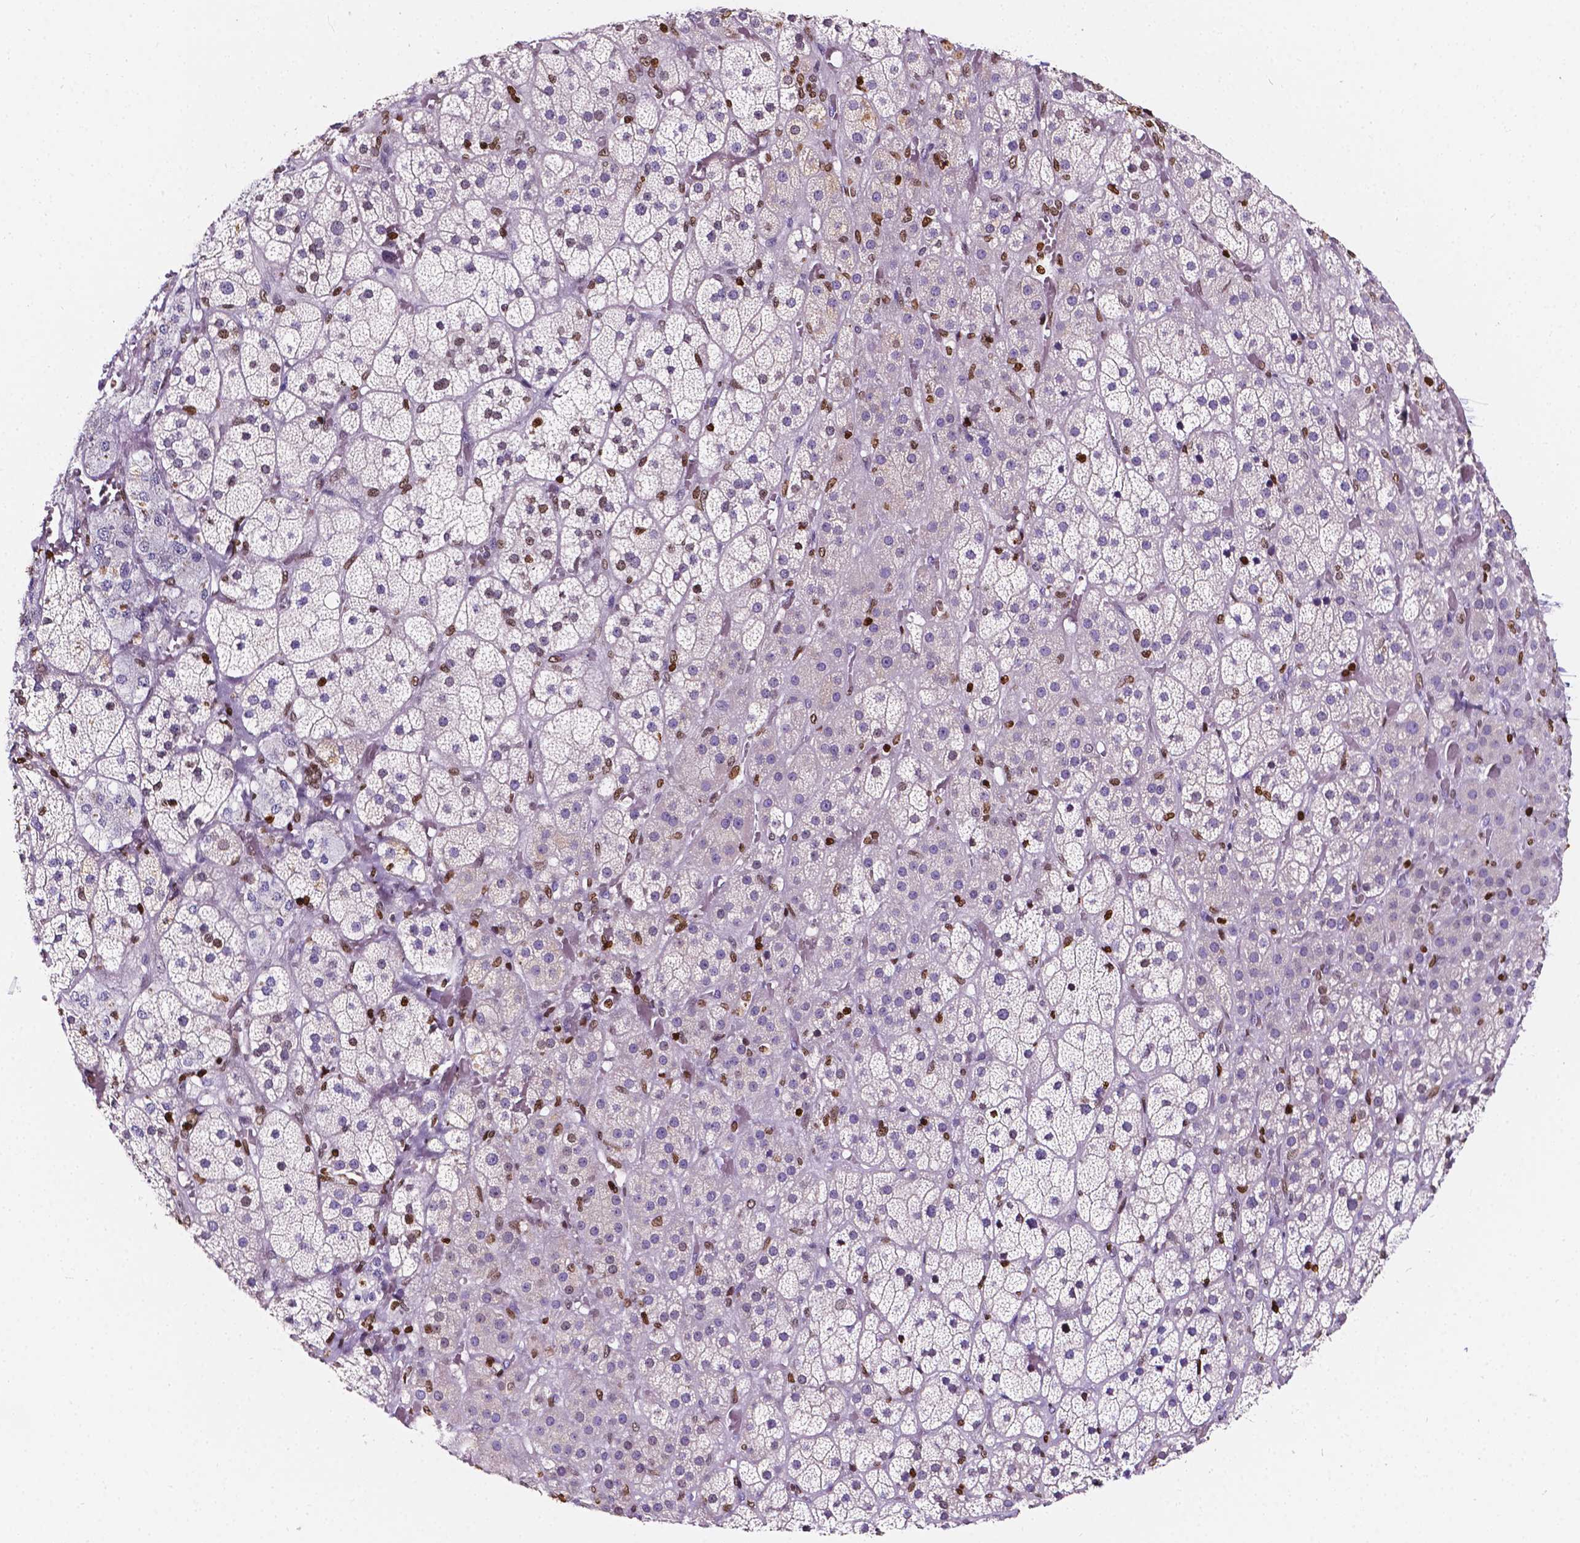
{"staining": {"intensity": "strong", "quantity": "<25%", "location": "nuclear"}, "tissue": "adrenal gland", "cell_type": "Glandular cells", "image_type": "normal", "snomed": [{"axis": "morphology", "description": "Normal tissue, NOS"}, {"axis": "topography", "description": "Adrenal gland"}], "caption": "Immunohistochemical staining of normal adrenal gland exhibits strong nuclear protein expression in approximately <25% of glandular cells.", "gene": "CBY3", "patient": {"sex": "male", "age": 57}}